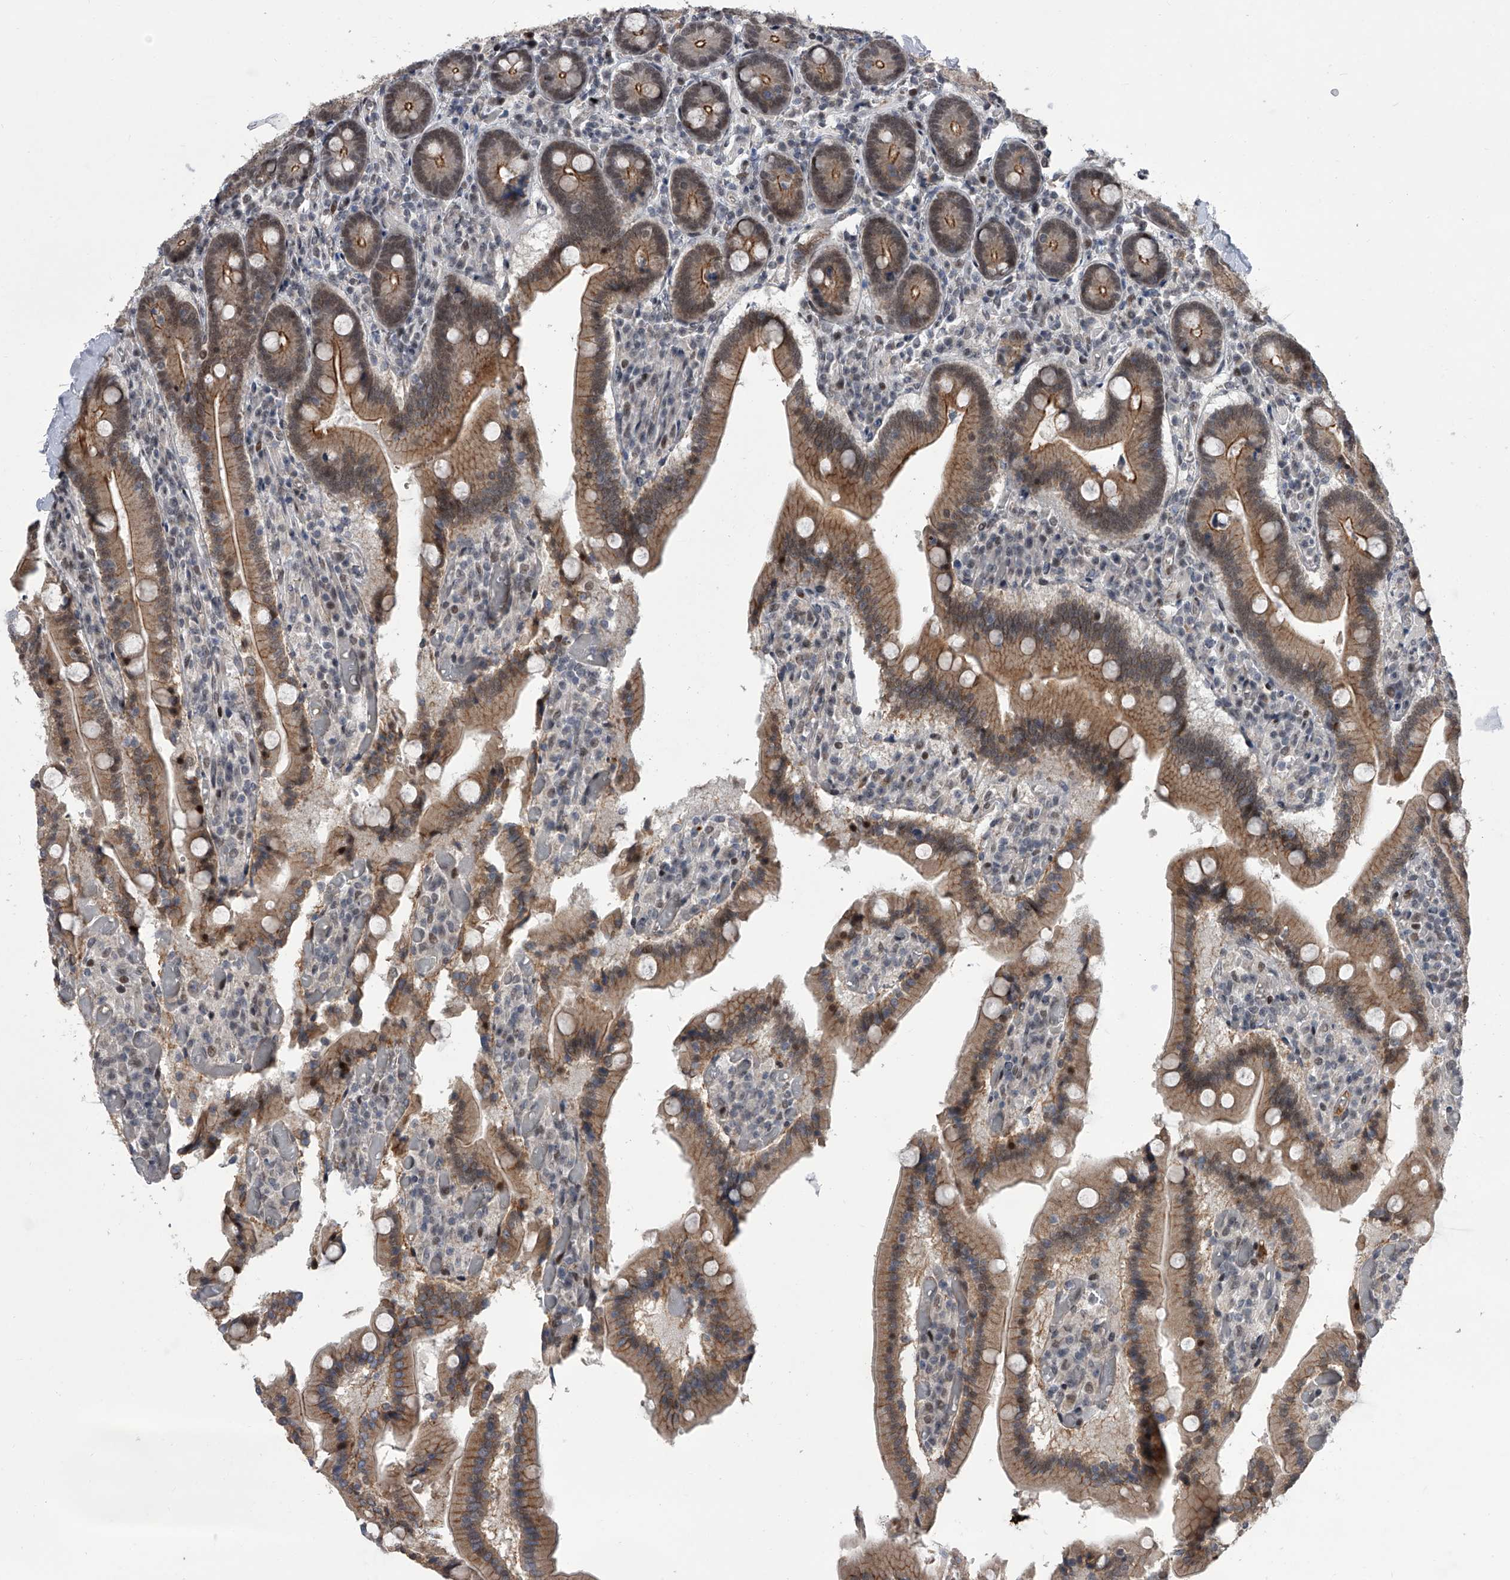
{"staining": {"intensity": "moderate", "quantity": ">75%", "location": "cytoplasmic/membranous,nuclear"}, "tissue": "duodenum", "cell_type": "Glandular cells", "image_type": "normal", "snomed": [{"axis": "morphology", "description": "Normal tissue, NOS"}, {"axis": "topography", "description": "Duodenum"}], "caption": "IHC (DAB) staining of unremarkable human duodenum exhibits moderate cytoplasmic/membranous,nuclear protein expression in about >75% of glandular cells. The staining was performed using DAB (3,3'-diaminobenzidine) to visualize the protein expression in brown, while the nuclei were stained in blue with hematoxylin (Magnification: 20x).", "gene": "ZNF426", "patient": {"sex": "female", "age": 62}}